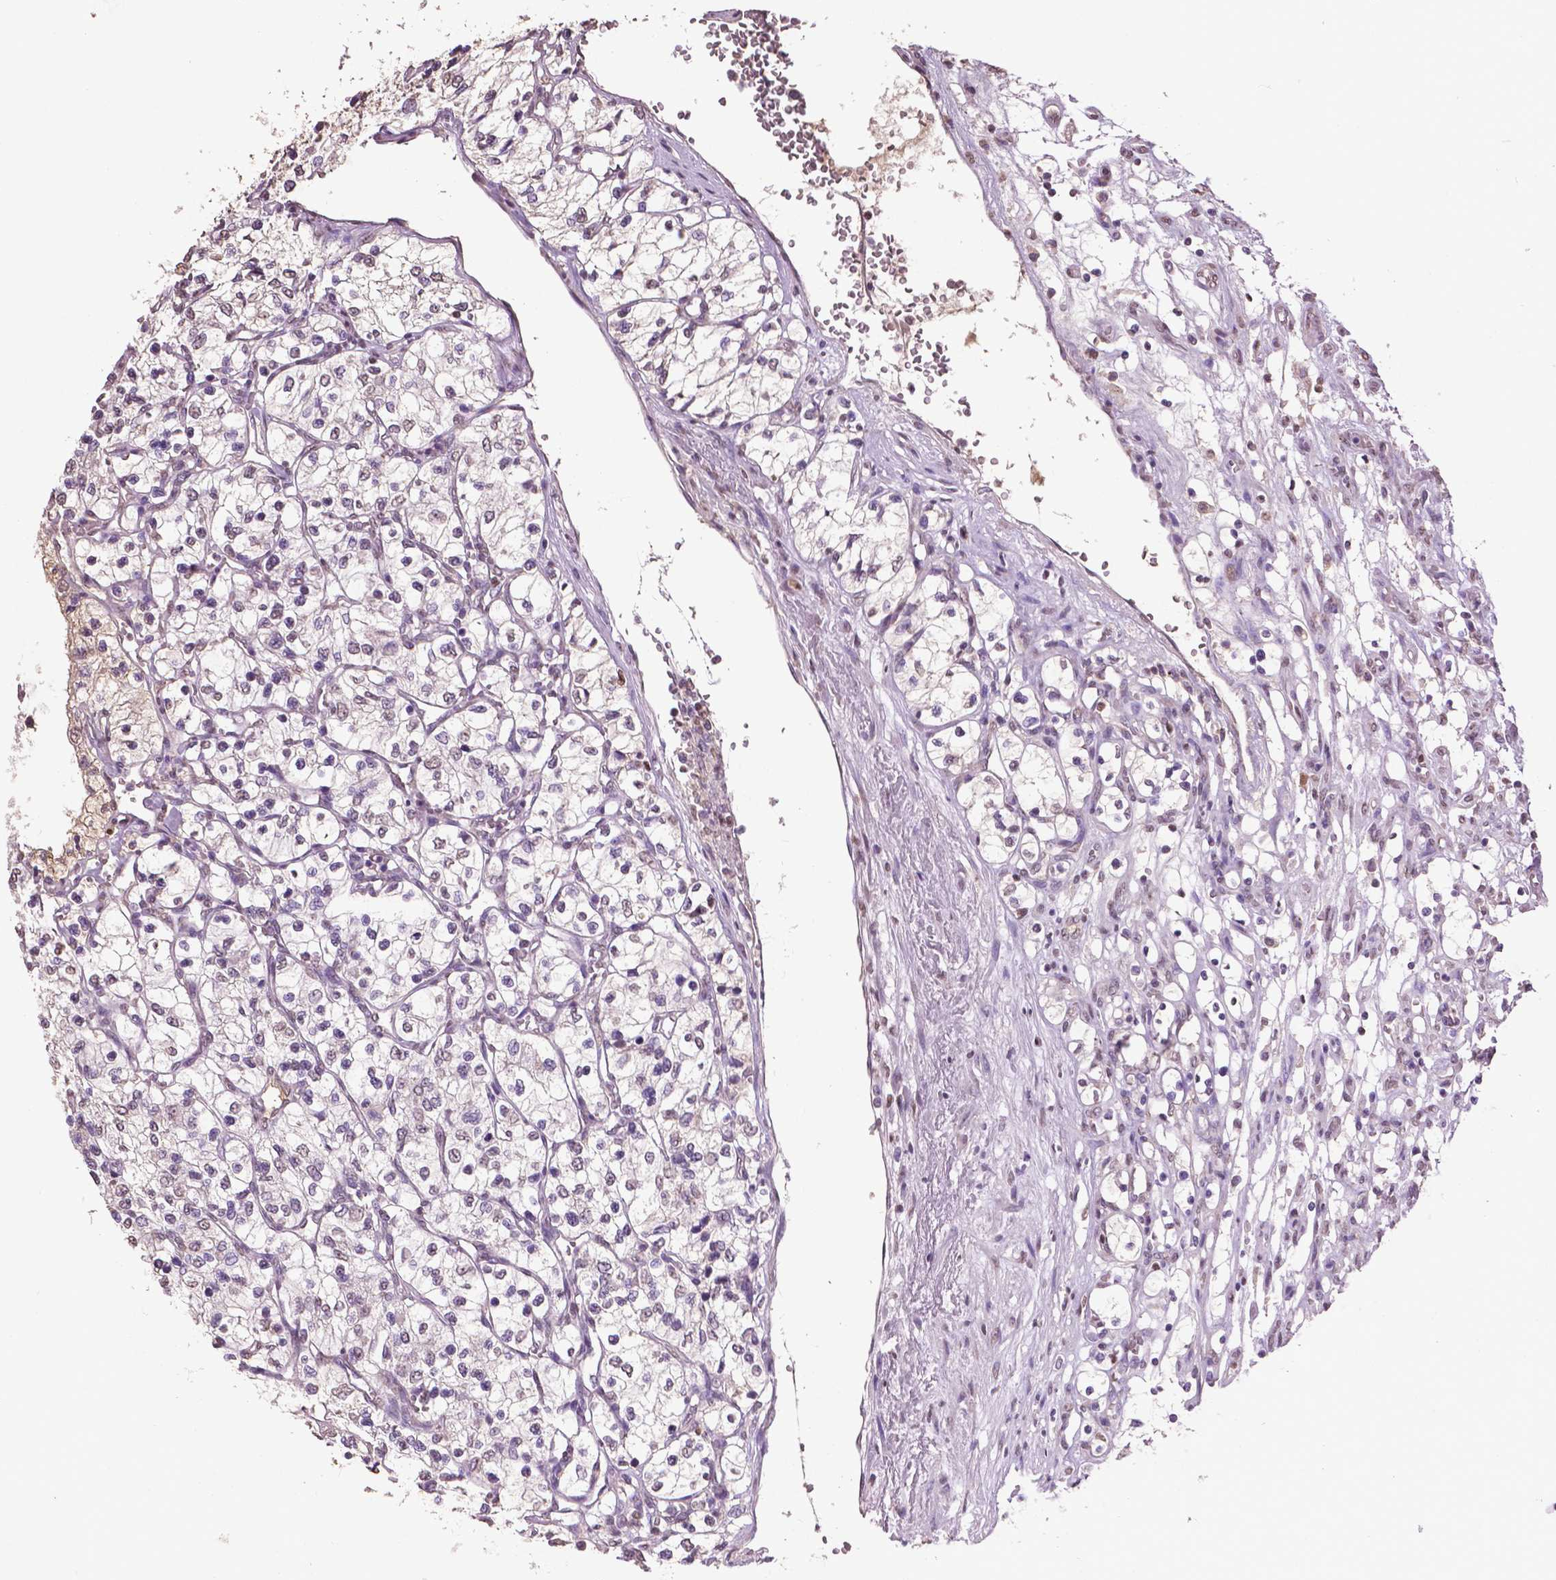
{"staining": {"intensity": "negative", "quantity": "none", "location": "none"}, "tissue": "renal cancer", "cell_type": "Tumor cells", "image_type": "cancer", "snomed": [{"axis": "morphology", "description": "Adenocarcinoma, NOS"}, {"axis": "topography", "description": "Kidney"}], "caption": "This is an immunohistochemistry image of renal cancer (adenocarcinoma). There is no staining in tumor cells.", "gene": "RUNX3", "patient": {"sex": "female", "age": 69}}